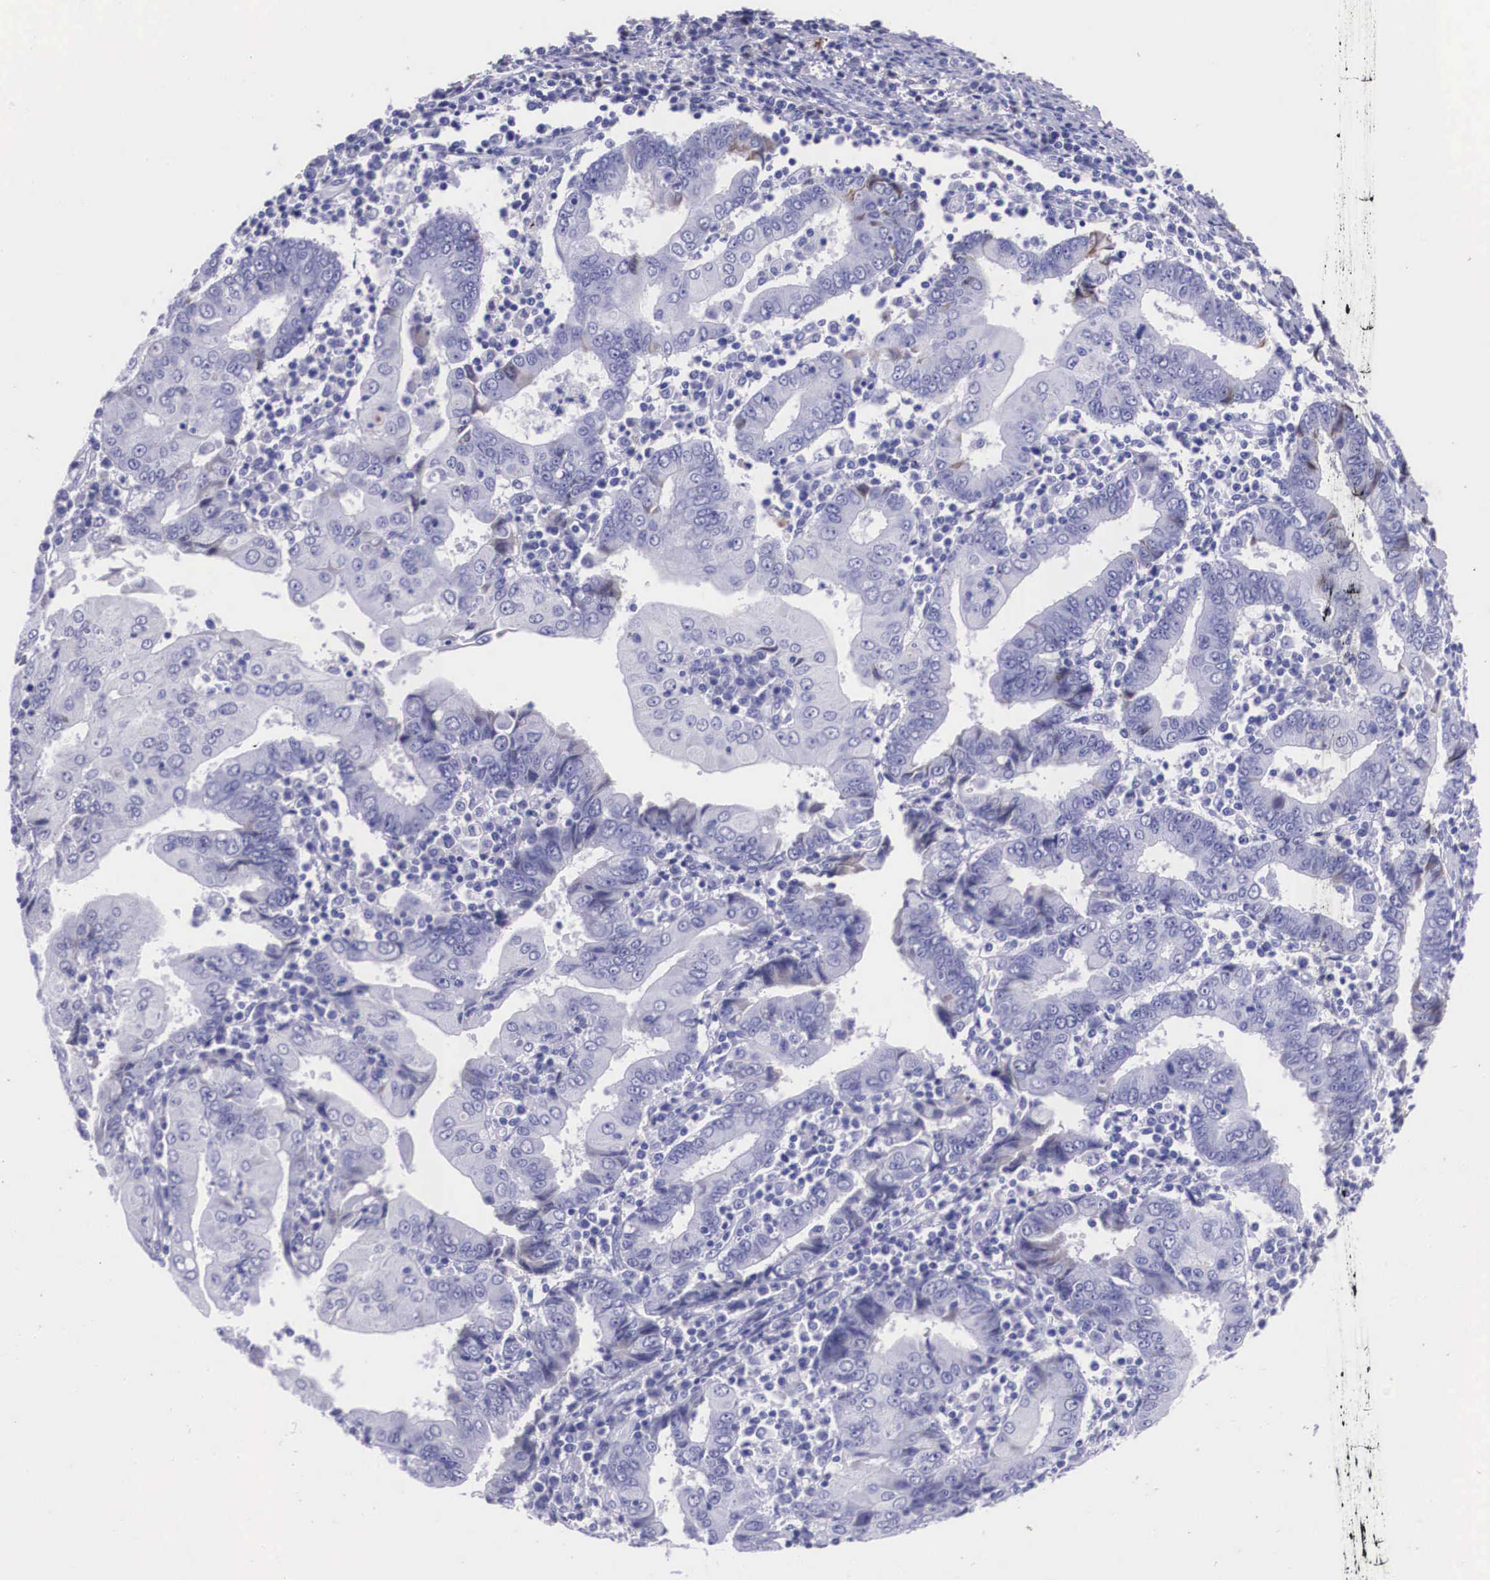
{"staining": {"intensity": "negative", "quantity": "none", "location": "none"}, "tissue": "endometrial cancer", "cell_type": "Tumor cells", "image_type": "cancer", "snomed": [{"axis": "morphology", "description": "Adenocarcinoma, NOS"}, {"axis": "topography", "description": "Endometrium"}], "caption": "Human endometrial cancer (adenocarcinoma) stained for a protein using IHC shows no staining in tumor cells.", "gene": "PLG", "patient": {"sex": "female", "age": 75}}